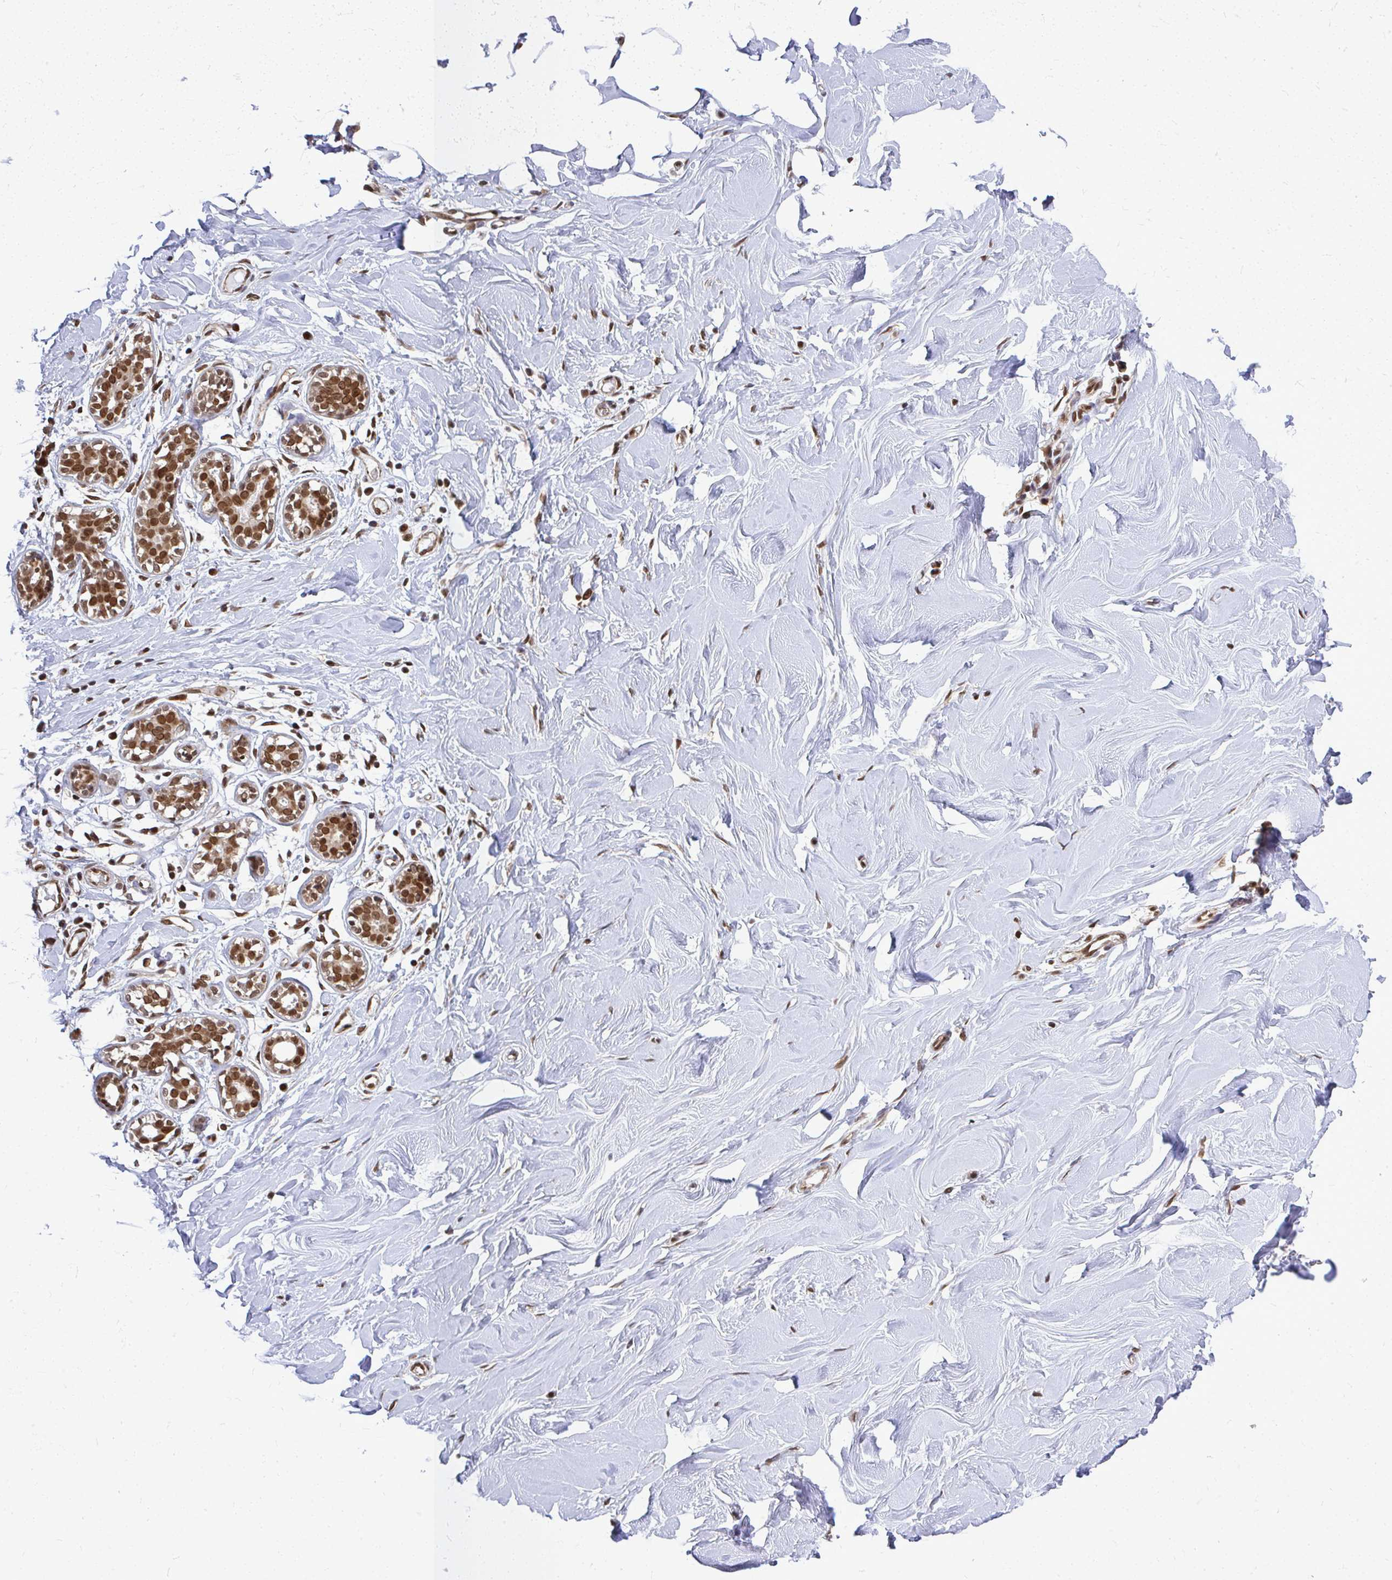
{"staining": {"intensity": "negative", "quantity": "none", "location": "none"}, "tissue": "breast", "cell_type": "Adipocytes", "image_type": "normal", "snomed": [{"axis": "morphology", "description": "Normal tissue, NOS"}, {"axis": "topography", "description": "Breast"}], "caption": "High power microscopy photomicrograph of an IHC image of normal breast, revealing no significant expression in adipocytes.", "gene": "XPO1", "patient": {"sex": "female", "age": 27}}